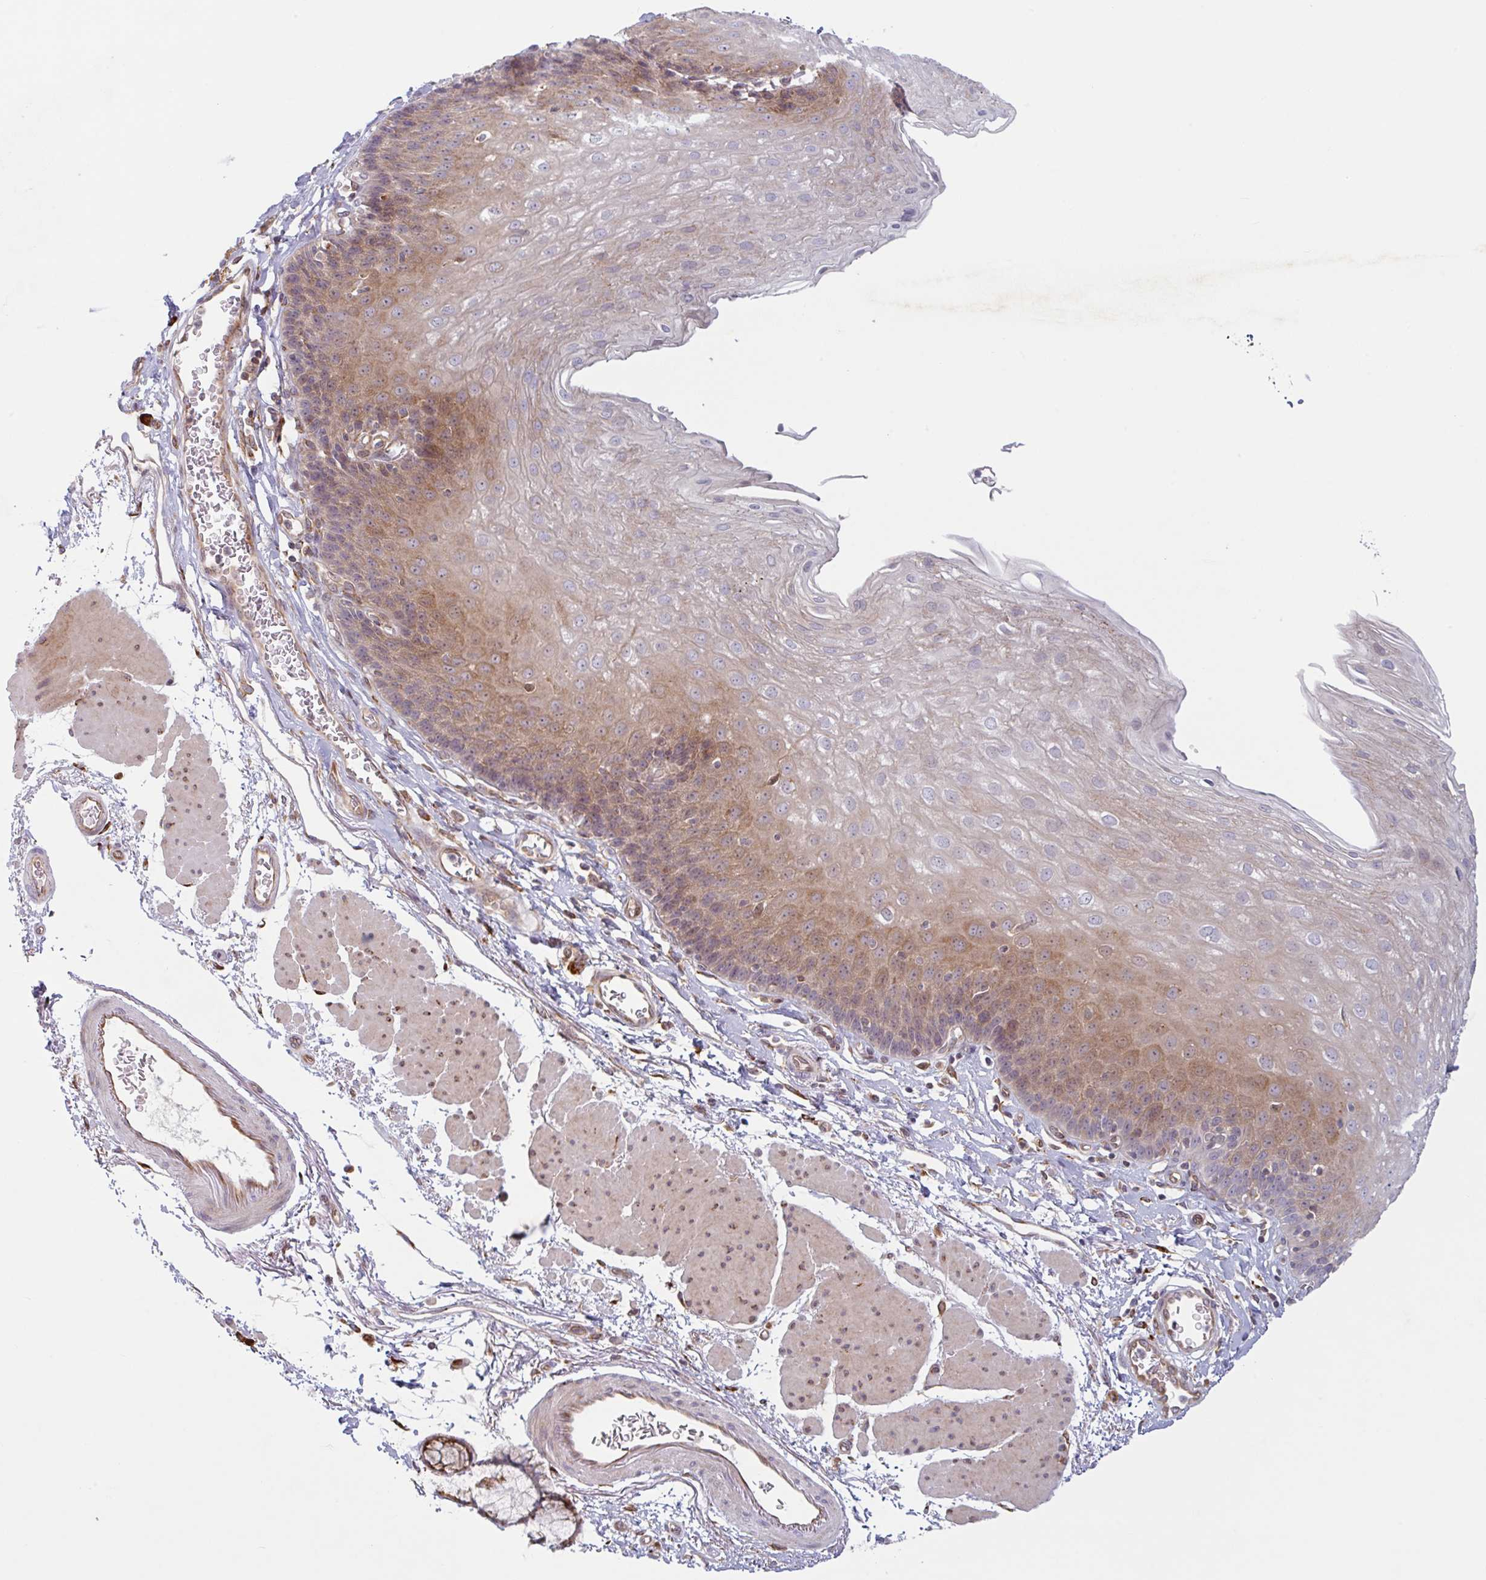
{"staining": {"intensity": "moderate", "quantity": "25%-75%", "location": "cytoplasmic/membranous"}, "tissue": "esophagus", "cell_type": "Squamous epithelial cells", "image_type": "normal", "snomed": [{"axis": "morphology", "description": "Normal tissue, NOS"}, {"axis": "topography", "description": "Esophagus"}], "caption": "Immunohistochemistry (IHC) photomicrograph of benign esophagus: human esophagus stained using IHC demonstrates medium levels of moderate protein expression localized specifically in the cytoplasmic/membranous of squamous epithelial cells, appearing as a cytoplasmic/membranous brown color.", "gene": "RIT1", "patient": {"sex": "female", "age": 81}}